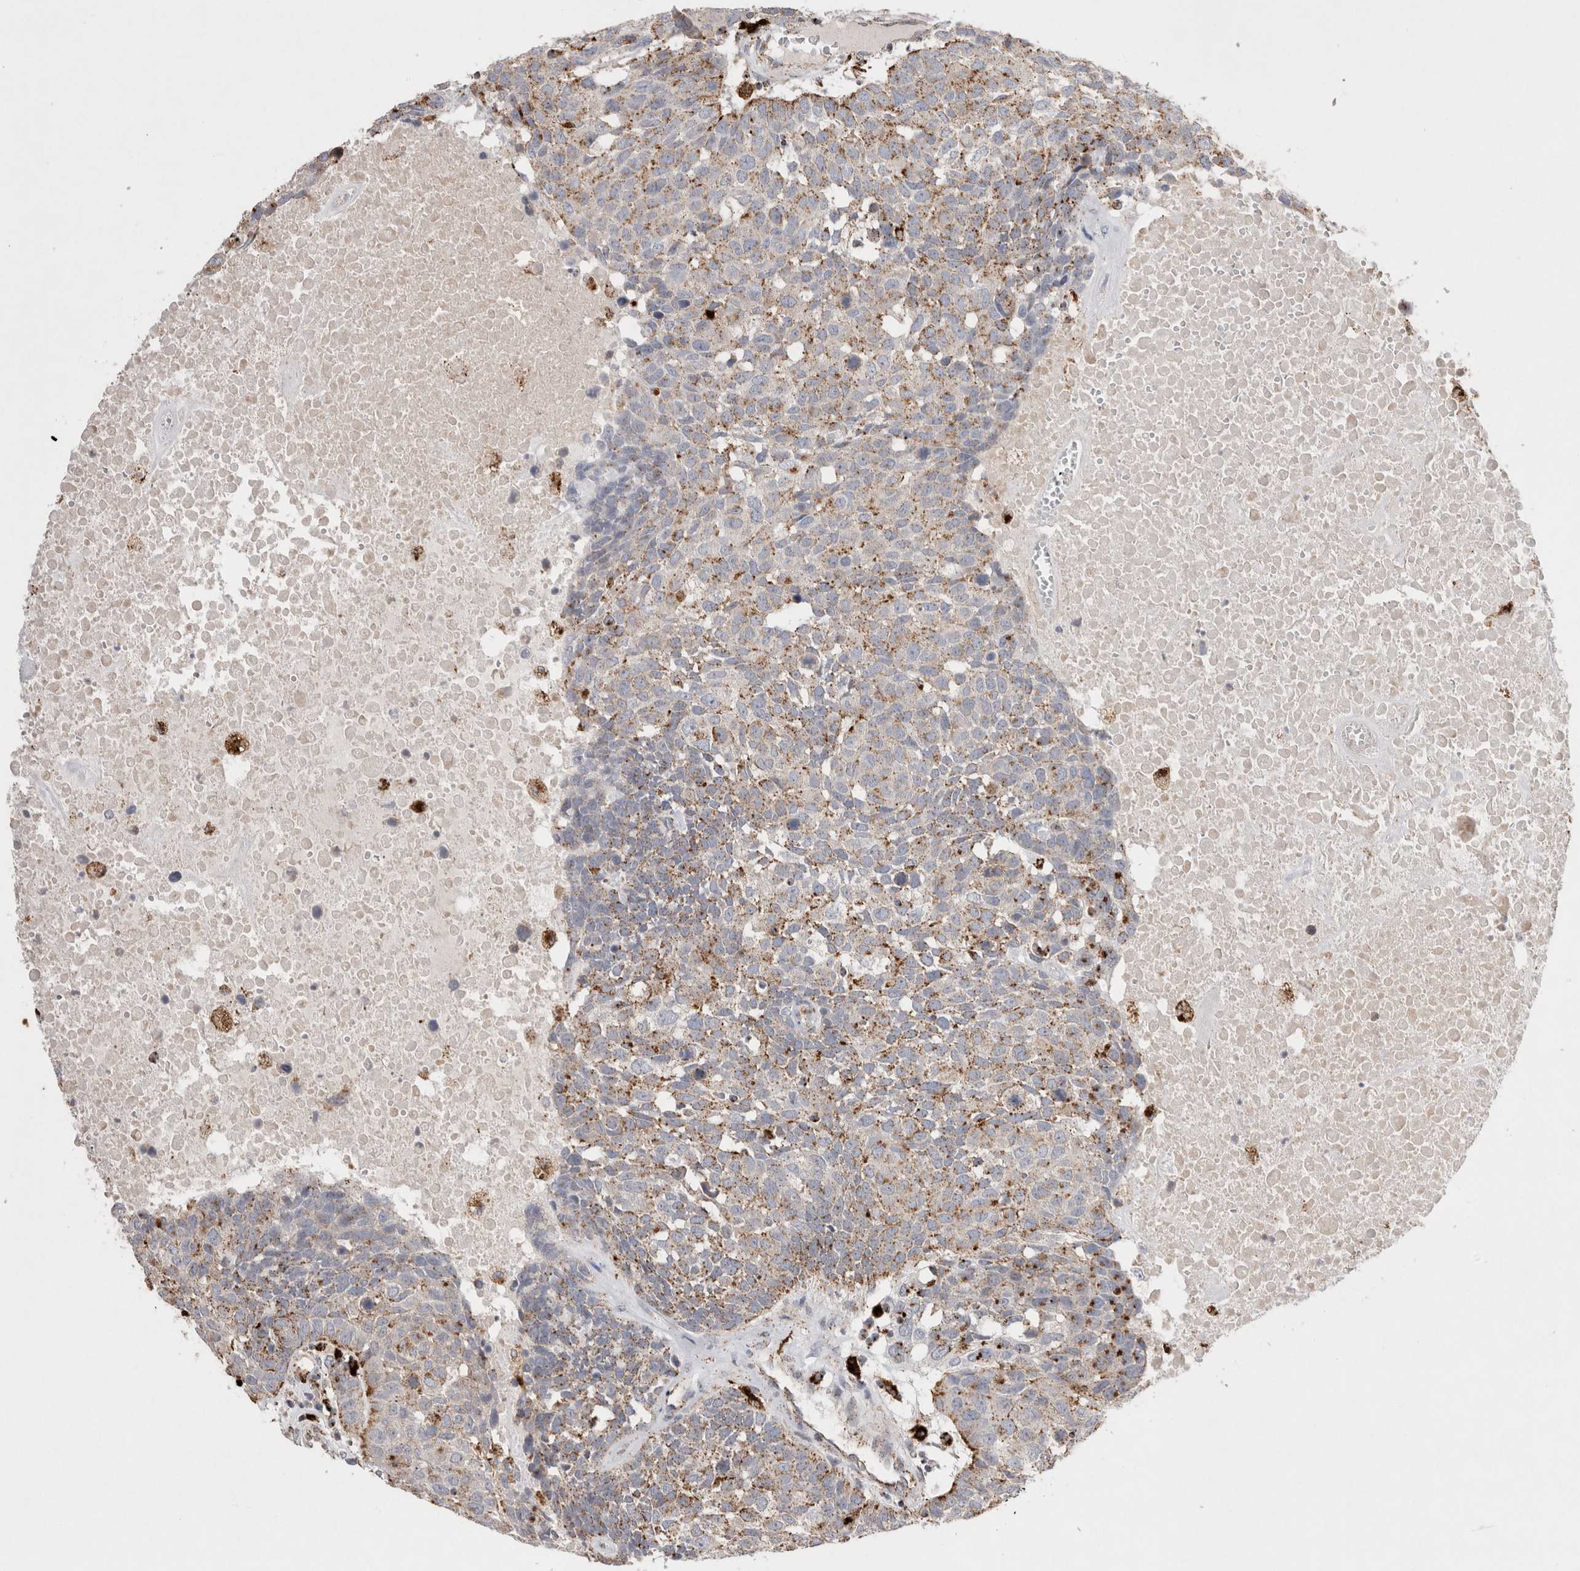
{"staining": {"intensity": "moderate", "quantity": "25%-75%", "location": "cytoplasmic/membranous"}, "tissue": "head and neck cancer", "cell_type": "Tumor cells", "image_type": "cancer", "snomed": [{"axis": "morphology", "description": "Squamous cell carcinoma, NOS"}, {"axis": "topography", "description": "Head-Neck"}], "caption": "Immunohistochemical staining of head and neck squamous cell carcinoma reveals moderate cytoplasmic/membranous protein expression in about 25%-75% of tumor cells.", "gene": "CTSA", "patient": {"sex": "male", "age": 66}}